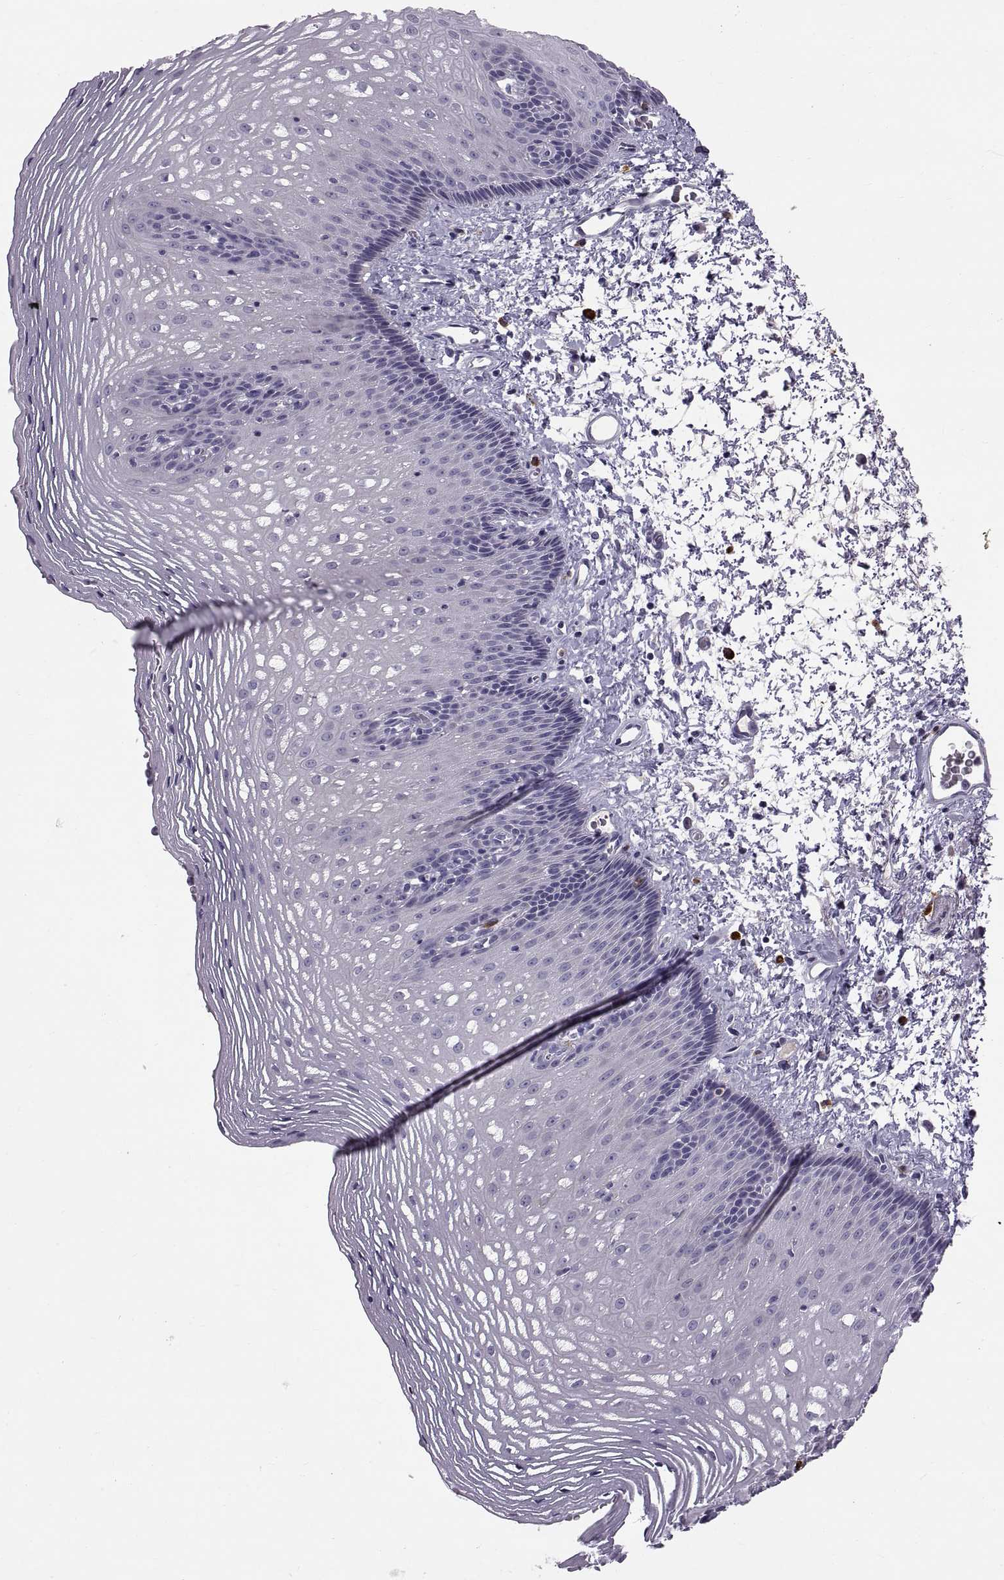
{"staining": {"intensity": "negative", "quantity": "none", "location": "none"}, "tissue": "esophagus", "cell_type": "Squamous epithelial cells", "image_type": "normal", "snomed": [{"axis": "morphology", "description": "Normal tissue, NOS"}, {"axis": "topography", "description": "Esophagus"}], "caption": "Immunohistochemistry (IHC) of benign human esophagus reveals no positivity in squamous epithelial cells. The staining is performed using DAB (3,3'-diaminobenzidine) brown chromogen with nuclei counter-stained in using hematoxylin.", "gene": "WFDC8", "patient": {"sex": "male", "age": 76}}